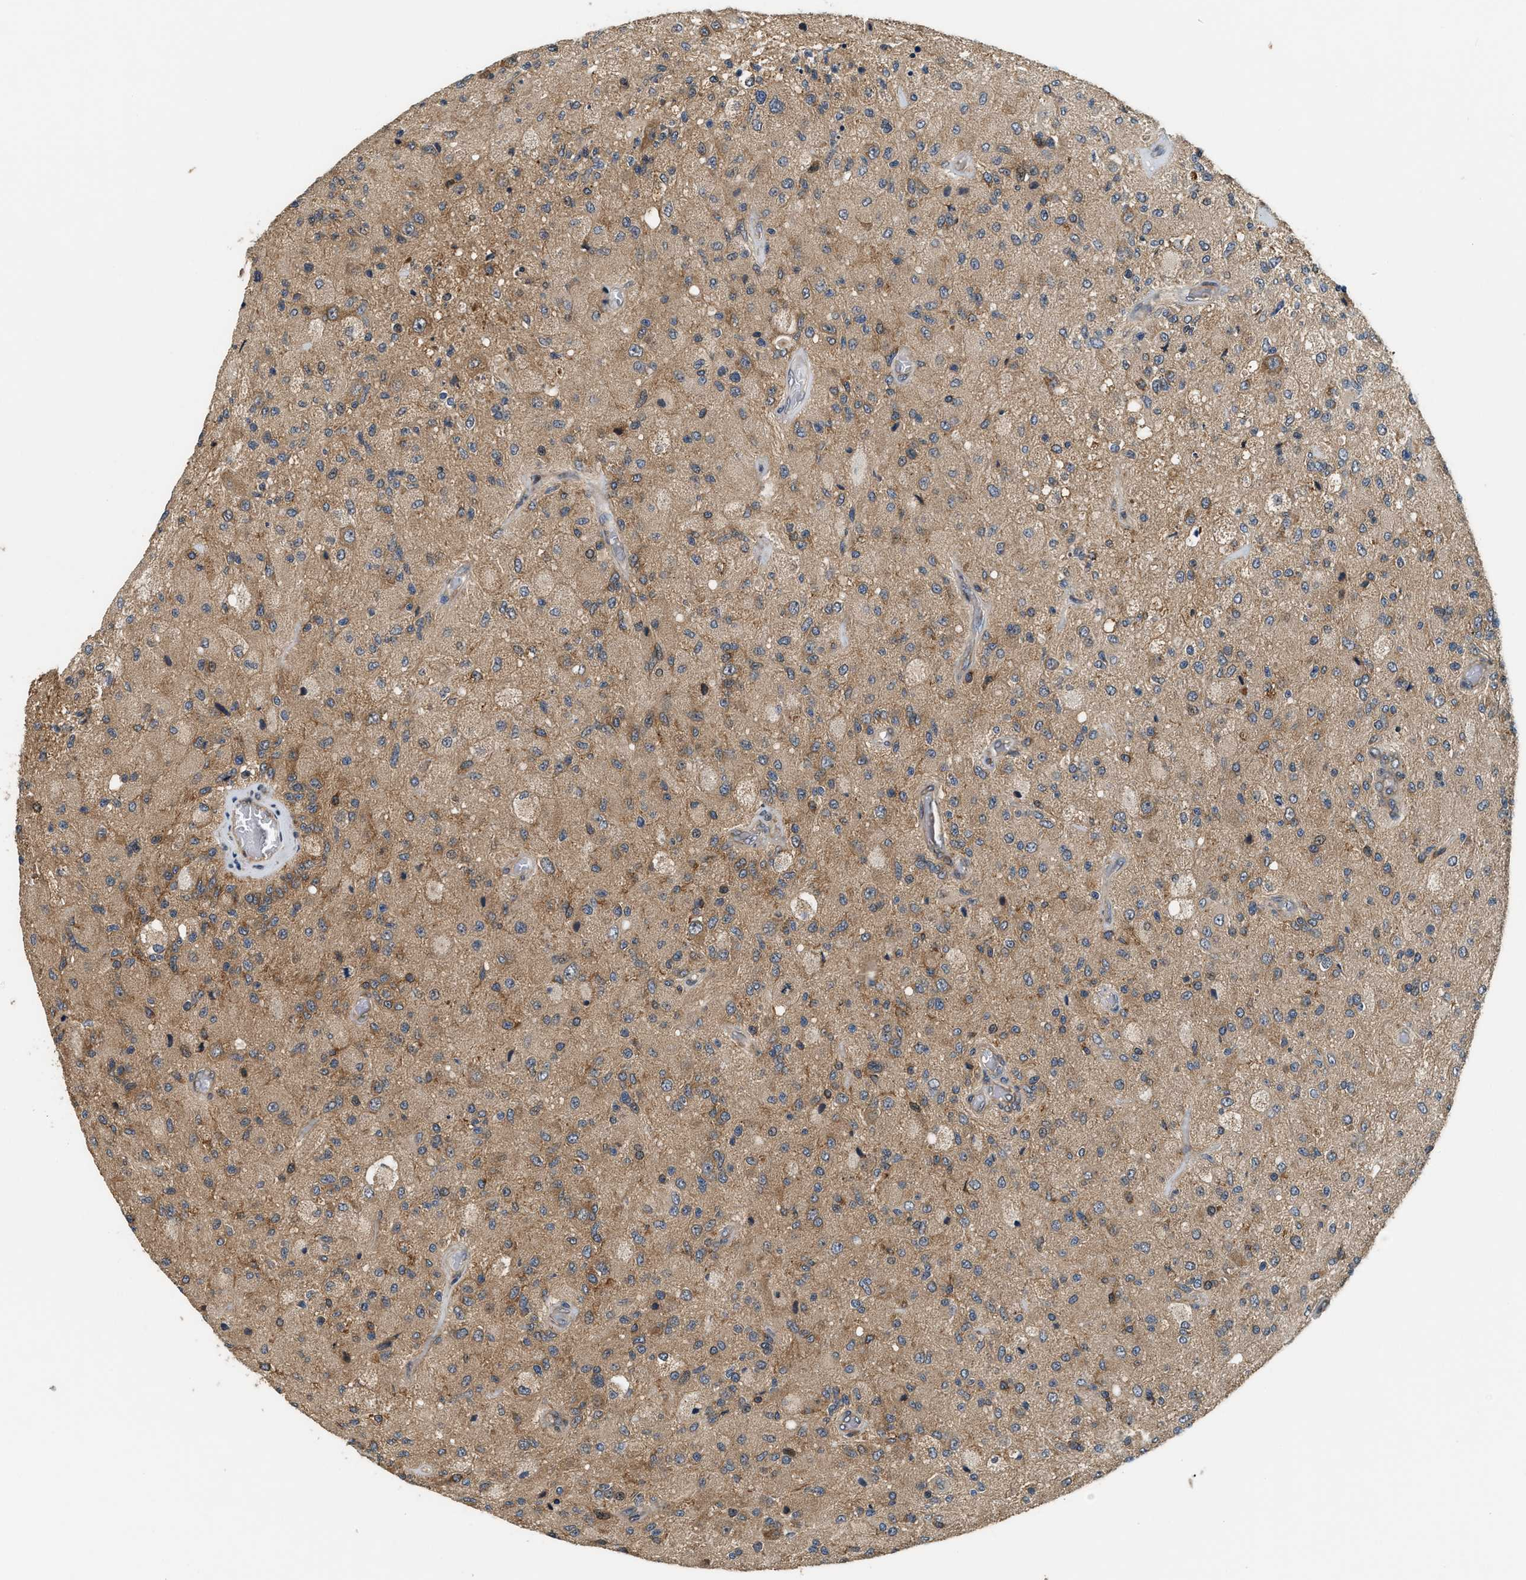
{"staining": {"intensity": "moderate", "quantity": ">75%", "location": "cytoplasmic/membranous"}, "tissue": "glioma", "cell_type": "Tumor cells", "image_type": "cancer", "snomed": [{"axis": "morphology", "description": "Normal tissue, NOS"}, {"axis": "morphology", "description": "Glioma, malignant, High grade"}, {"axis": "topography", "description": "Cerebral cortex"}], "caption": "A micrograph showing moderate cytoplasmic/membranous positivity in about >75% of tumor cells in malignant glioma (high-grade), as visualized by brown immunohistochemical staining.", "gene": "SNX5", "patient": {"sex": "male", "age": 77}}